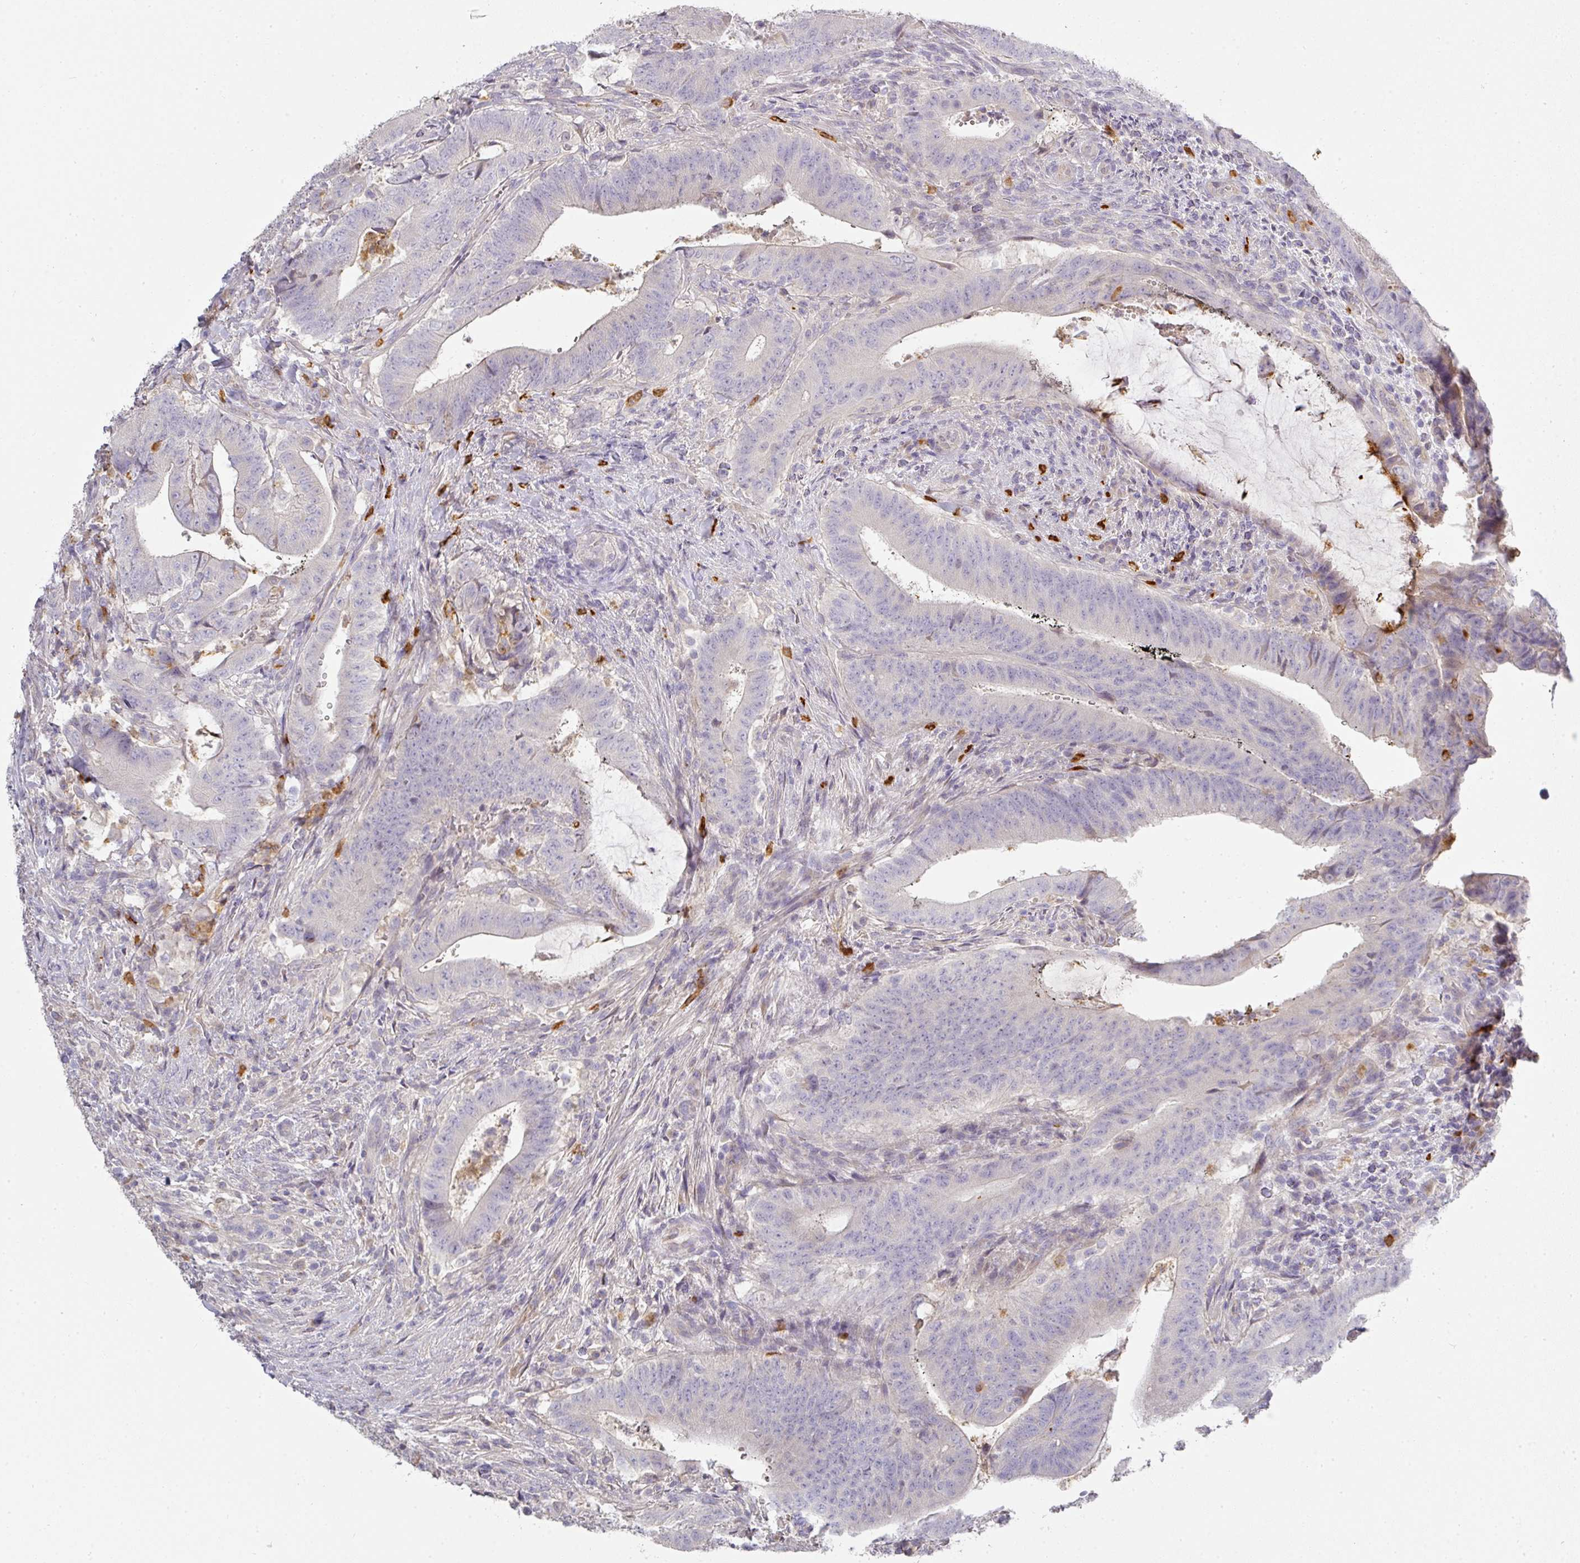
{"staining": {"intensity": "negative", "quantity": "none", "location": "none"}, "tissue": "colorectal cancer", "cell_type": "Tumor cells", "image_type": "cancer", "snomed": [{"axis": "morphology", "description": "Adenocarcinoma, NOS"}, {"axis": "topography", "description": "Colon"}], "caption": "Tumor cells are negative for protein expression in human colorectal cancer (adenocarcinoma).", "gene": "HHEX", "patient": {"sex": "female", "age": 43}}